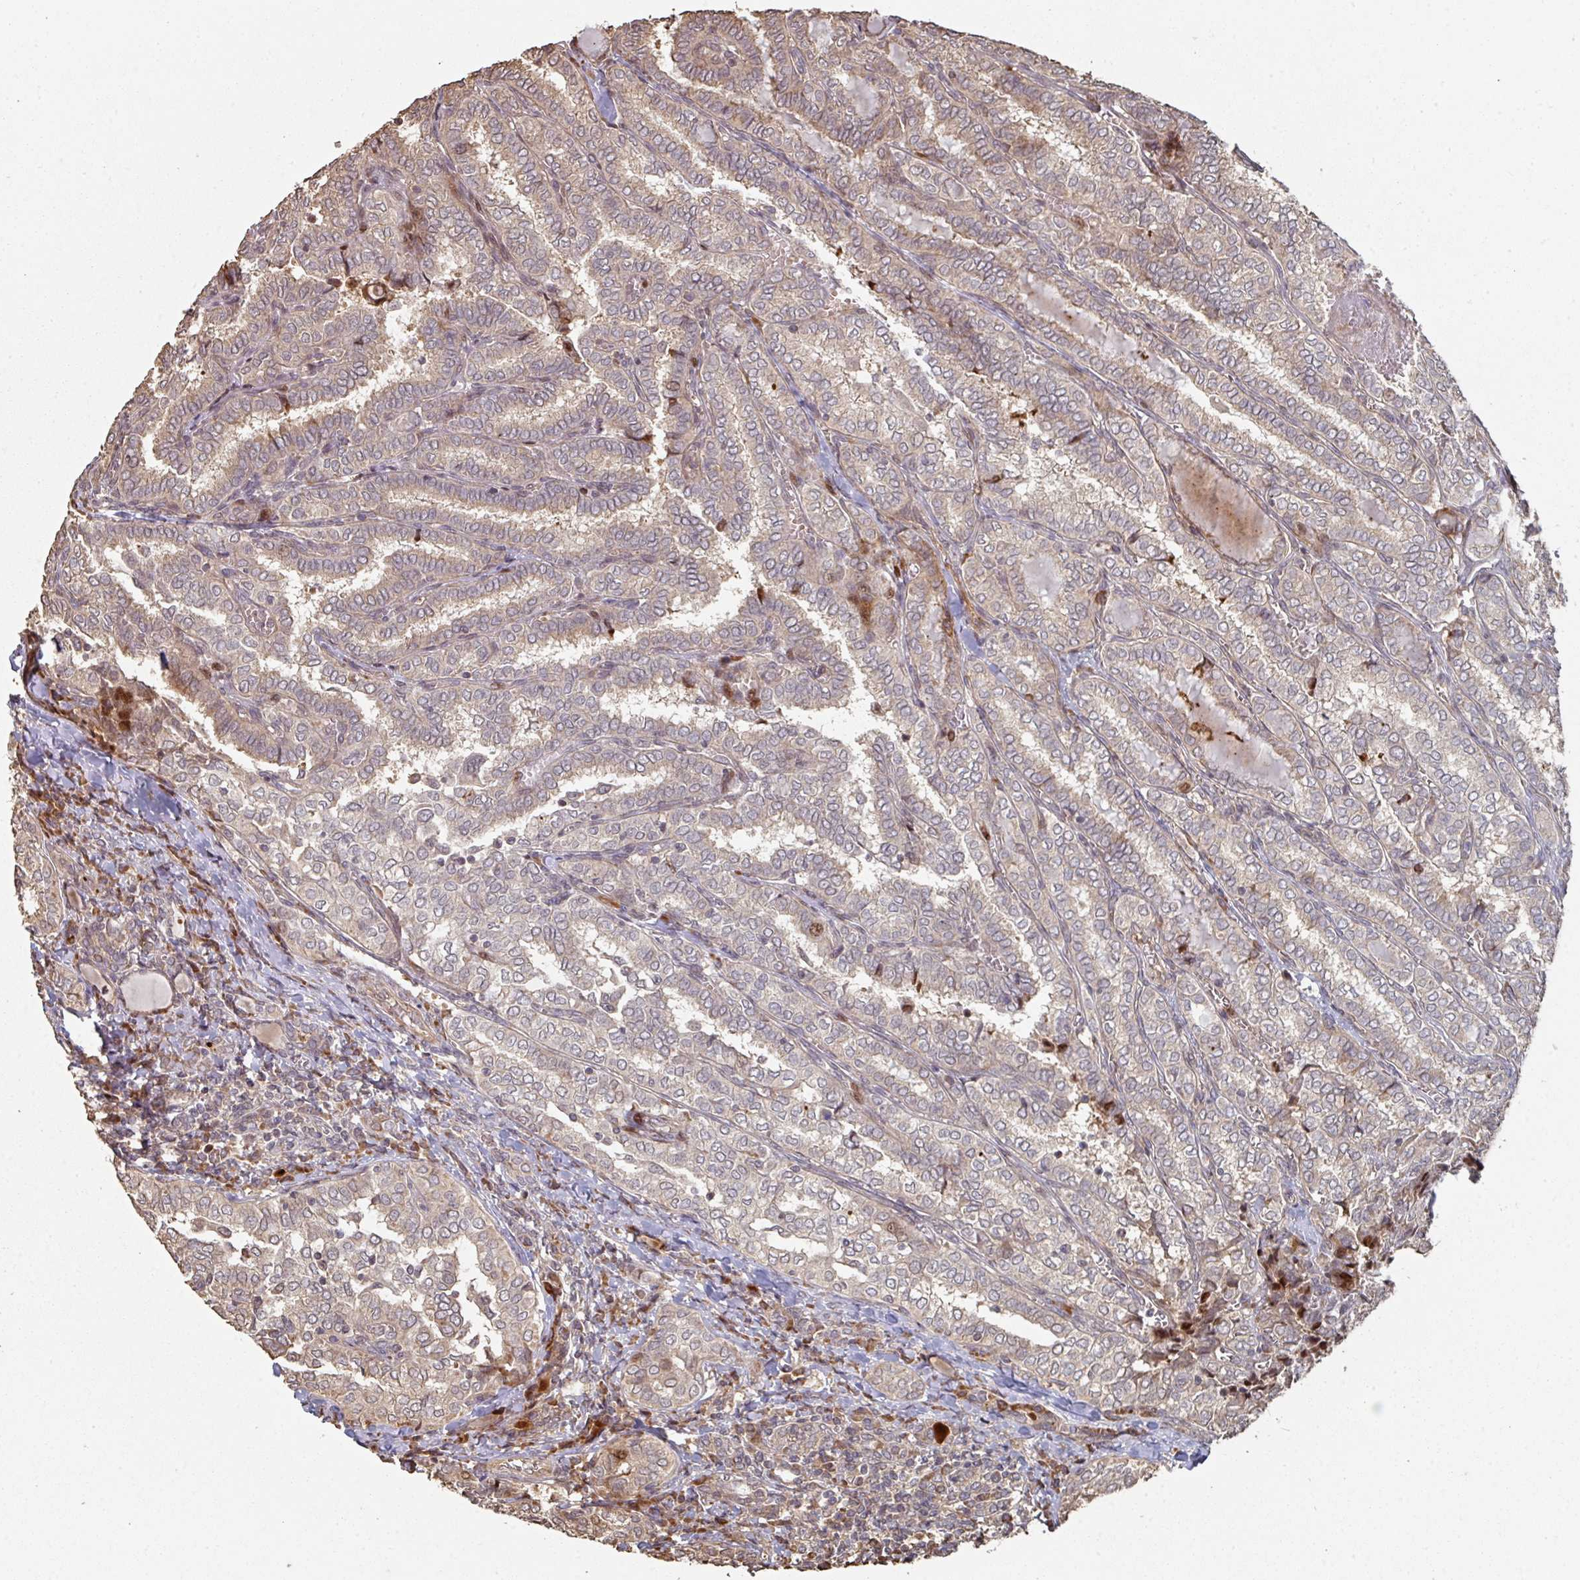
{"staining": {"intensity": "weak", "quantity": "25%-75%", "location": "cytoplasmic/membranous"}, "tissue": "thyroid cancer", "cell_type": "Tumor cells", "image_type": "cancer", "snomed": [{"axis": "morphology", "description": "Papillary adenocarcinoma, NOS"}, {"axis": "topography", "description": "Thyroid gland"}], "caption": "Papillary adenocarcinoma (thyroid) stained with immunohistochemistry (IHC) displays weak cytoplasmic/membranous positivity in approximately 25%-75% of tumor cells.", "gene": "CA7", "patient": {"sex": "female", "age": 30}}